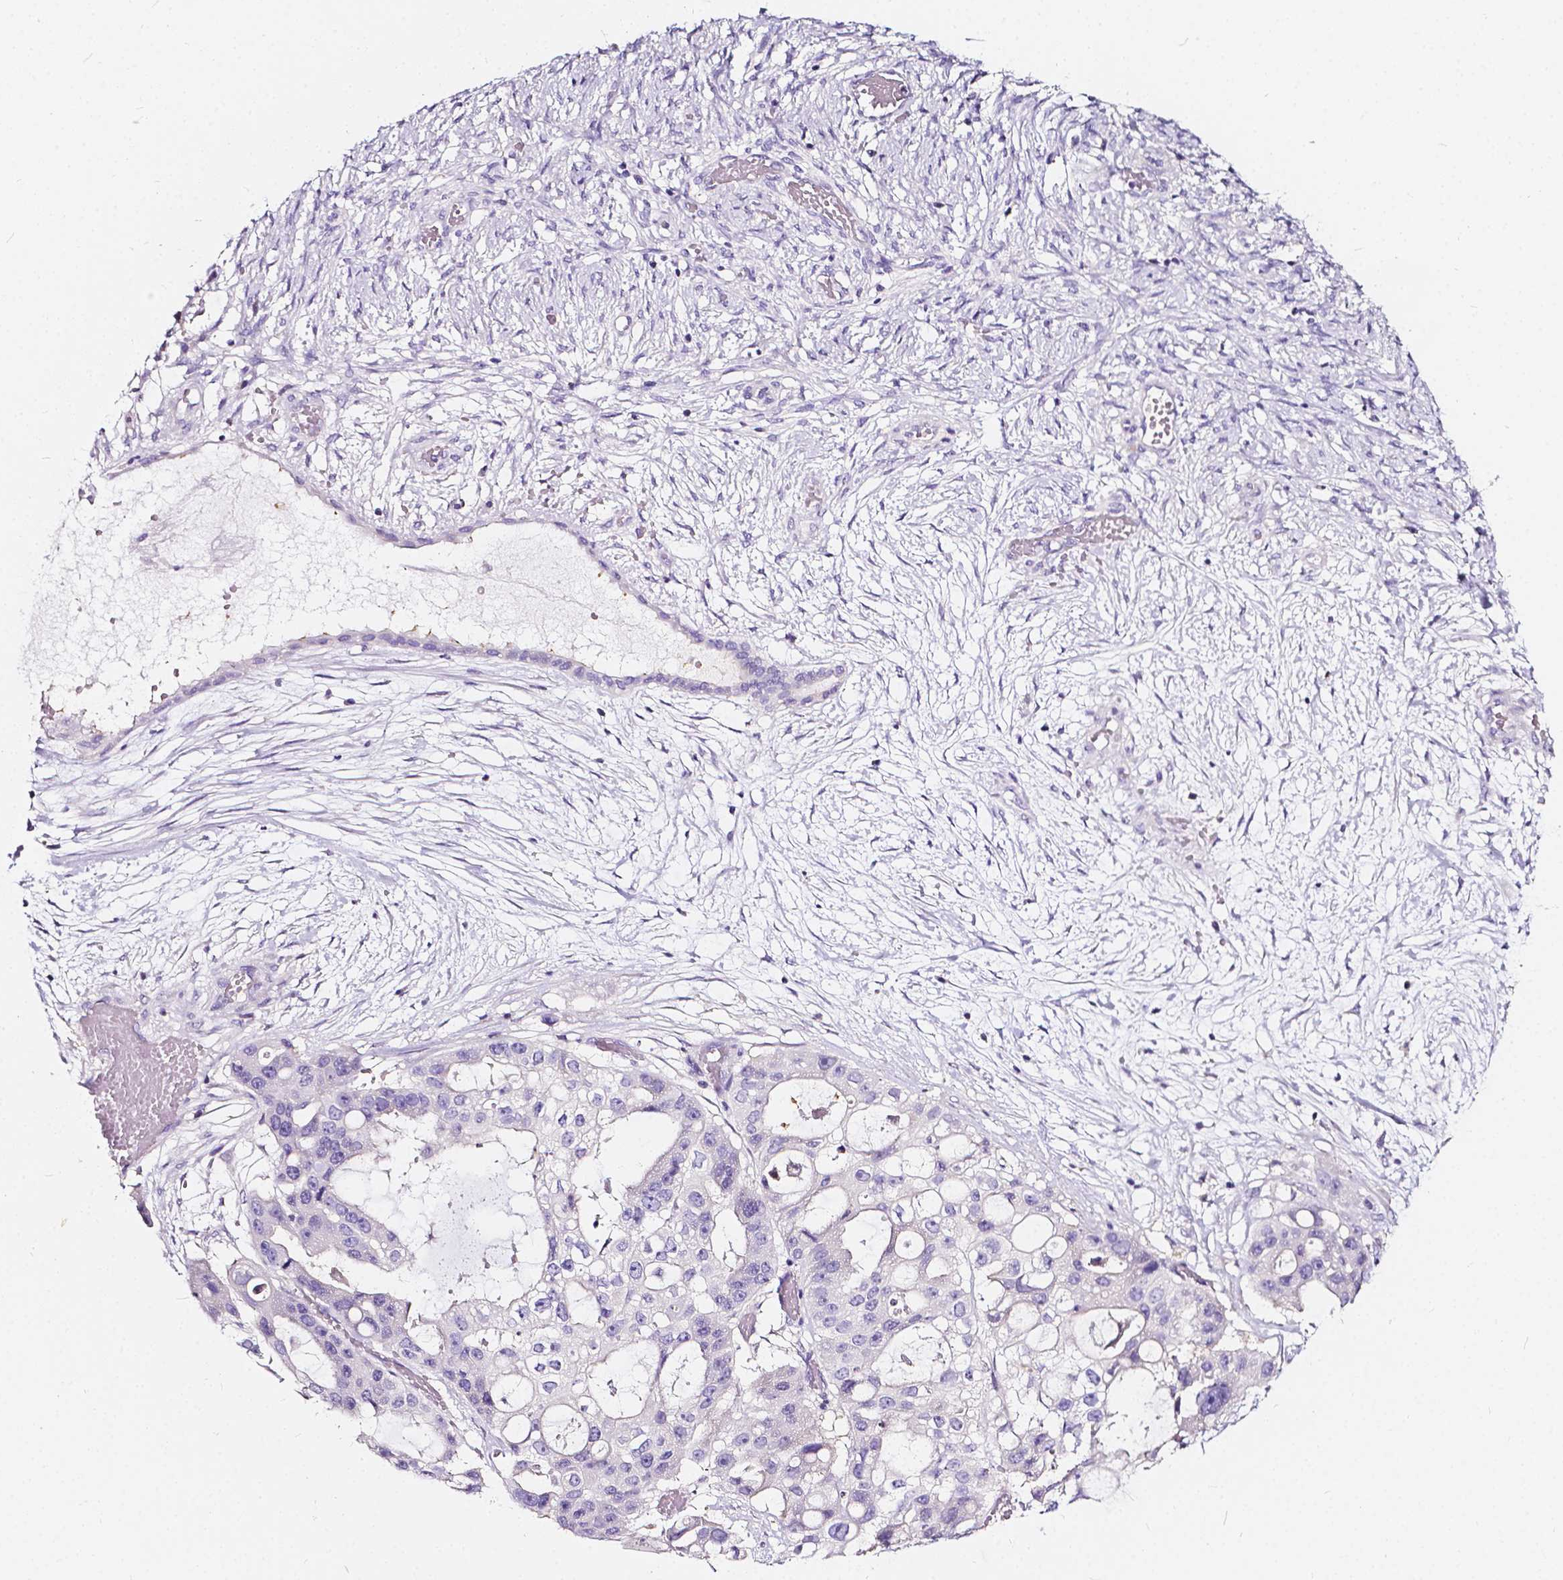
{"staining": {"intensity": "negative", "quantity": "none", "location": "none"}, "tissue": "ovarian cancer", "cell_type": "Tumor cells", "image_type": "cancer", "snomed": [{"axis": "morphology", "description": "Cystadenocarcinoma, serous, NOS"}, {"axis": "topography", "description": "Ovary"}], "caption": "An immunohistochemistry image of ovarian cancer (serous cystadenocarcinoma) is shown. There is no staining in tumor cells of ovarian cancer (serous cystadenocarcinoma). (DAB immunohistochemistry visualized using brightfield microscopy, high magnification).", "gene": "CLSTN2", "patient": {"sex": "female", "age": 56}}